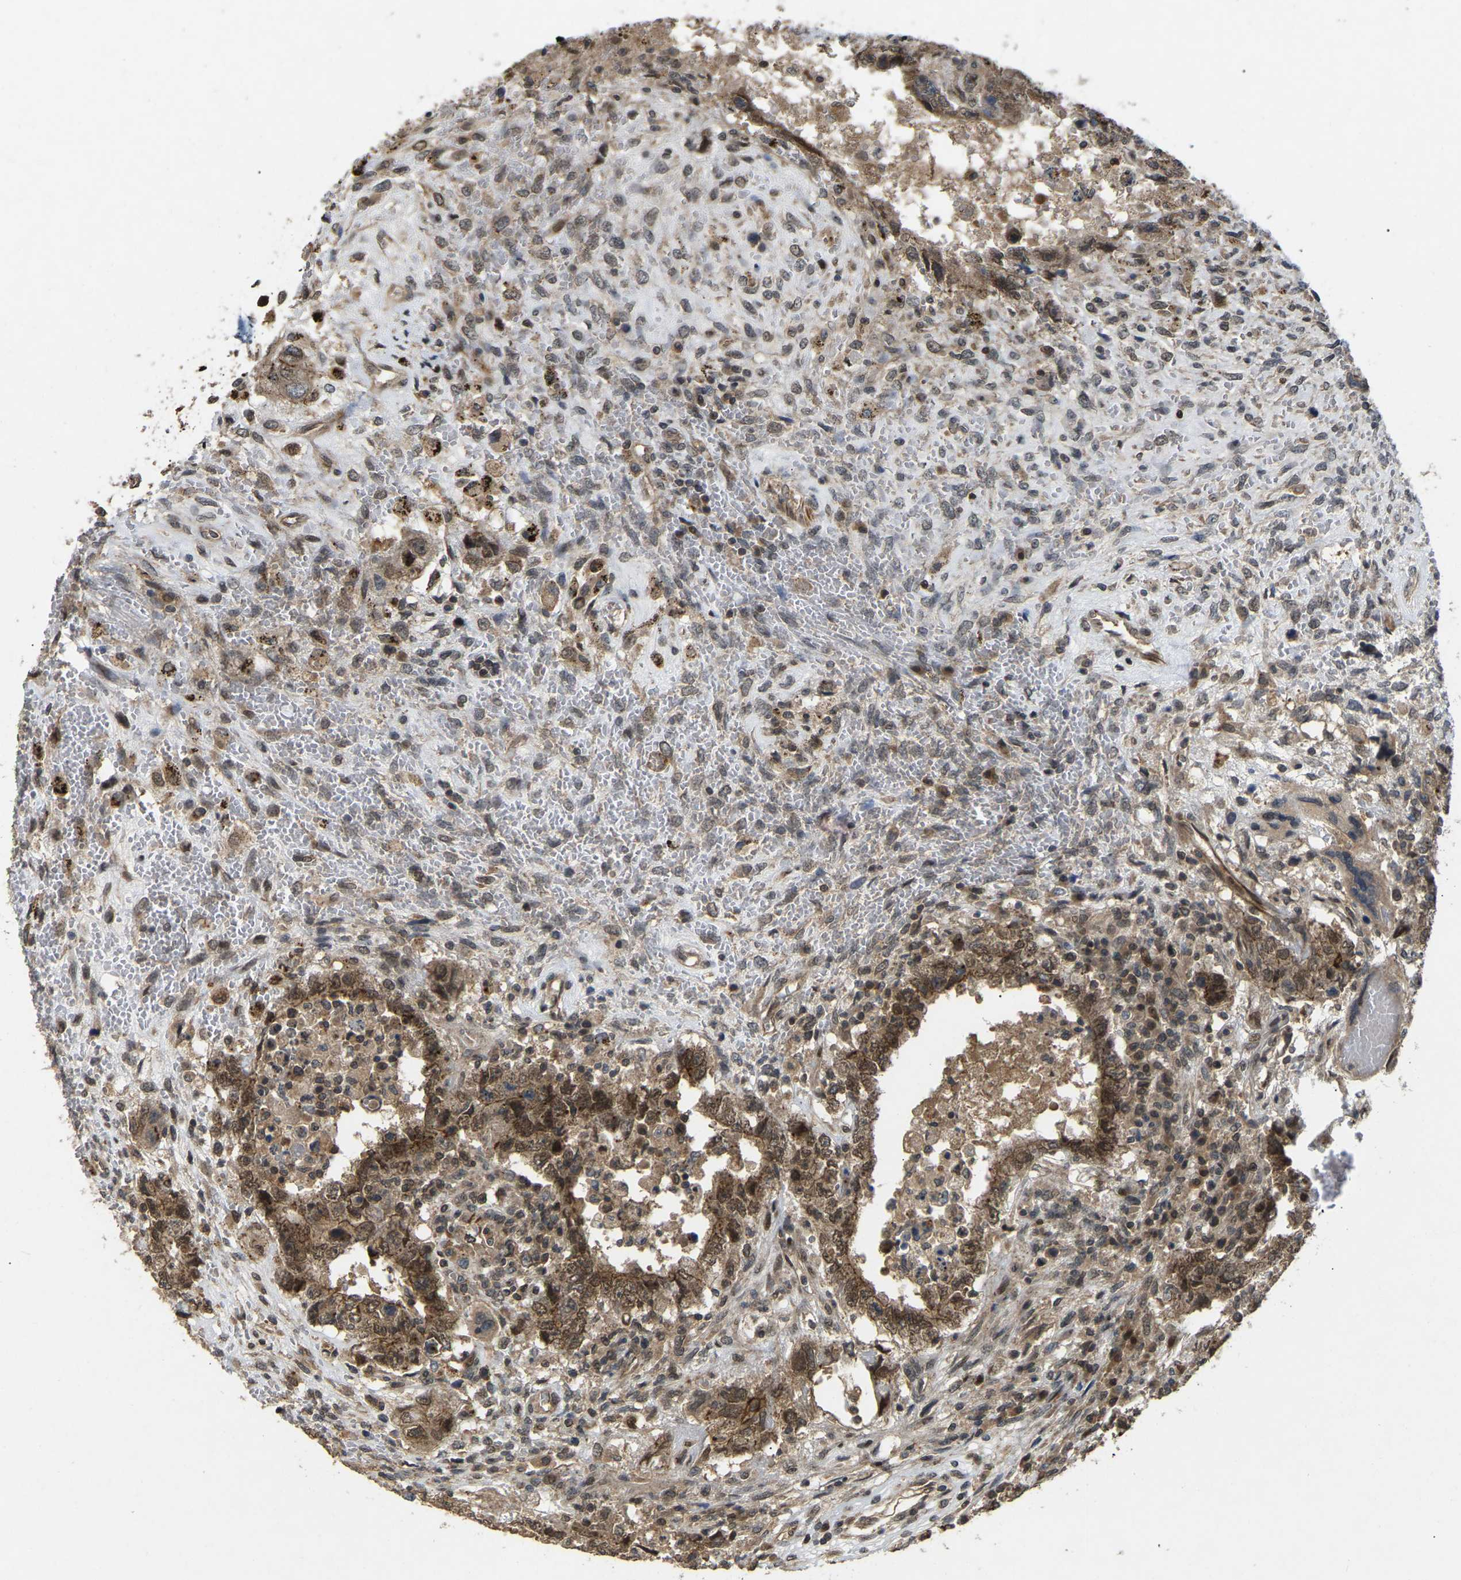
{"staining": {"intensity": "moderate", "quantity": ">75%", "location": "cytoplasmic/membranous,nuclear"}, "tissue": "testis cancer", "cell_type": "Tumor cells", "image_type": "cancer", "snomed": [{"axis": "morphology", "description": "Carcinoma, Embryonal, NOS"}, {"axis": "topography", "description": "Testis"}], "caption": "This micrograph shows testis embryonal carcinoma stained with immunohistochemistry (IHC) to label a protein in brown. The cytoplasmic/membranous and nuclear of tumor cells show moderate positivity for the protein. Nuclei are counter-stained blue.", "gene": "KIAA1549", "patient": {"sex": "male", "age": 26}}